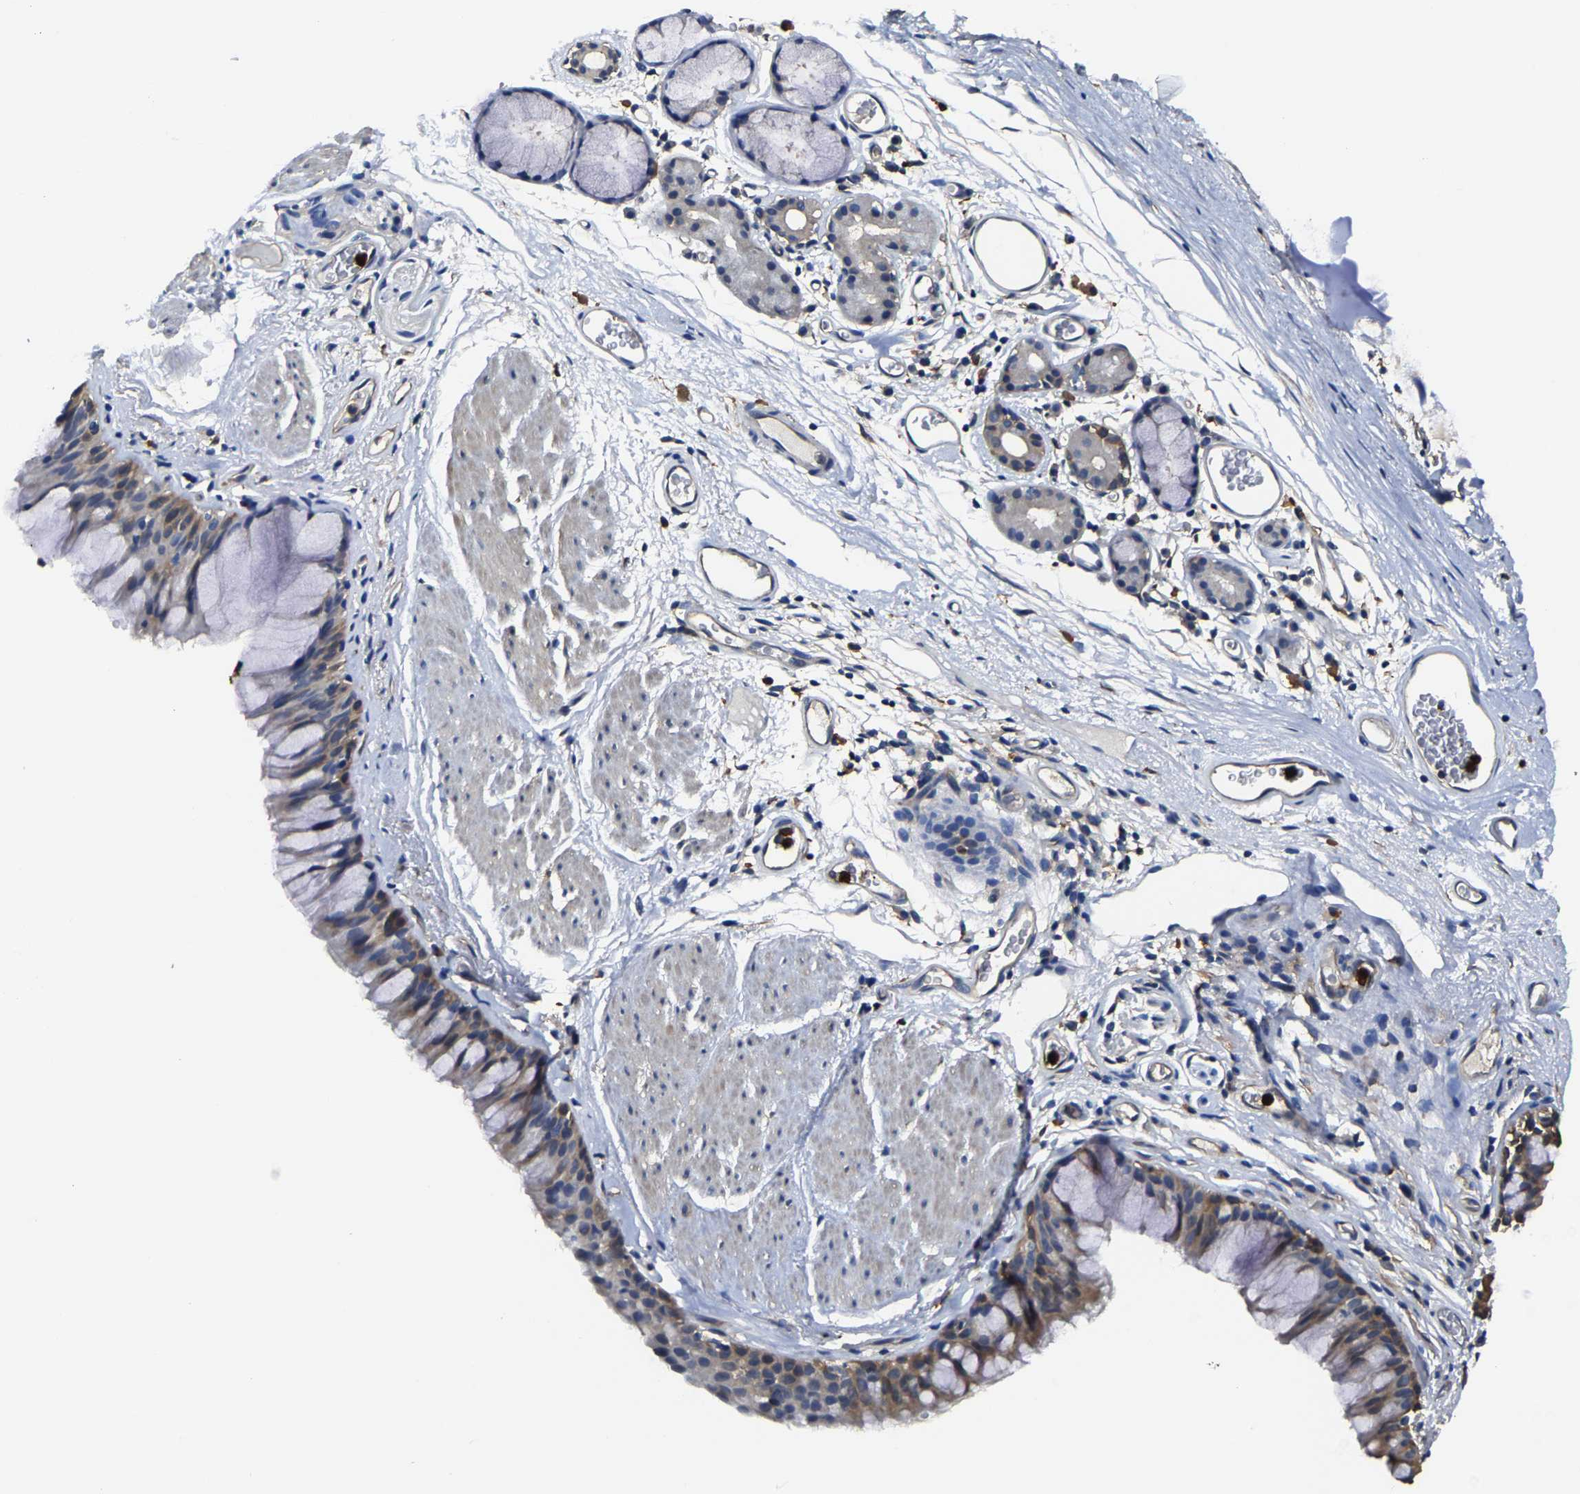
{"staining": {"intensity": "moderate", "quantity": "<25%", "location": "cytoplasmic/membranous"}, "tissue": "bronchus", "cell_type": "Respiratory epithelial cells", "image_type": "normal", "snomed": [{"axis": "morphology", "description": "Normal tissue, NOS"}, {"axis": "topography", "description": "Cartilage tissue"}, {"axis": "topography", "description": "Bronchus"}], "caption": "Respiratory epithelial cells exhibit moderate cytoplasmic/membranous positivity in about <25% of cells in benign bronchus. The staining is performed using DAB brown chromogen to label protein expression. The nuclei are counter-stained blue using hematoxylin.", "gene": "TRAF6", "patient": {"sex": "female", "age": 53}}